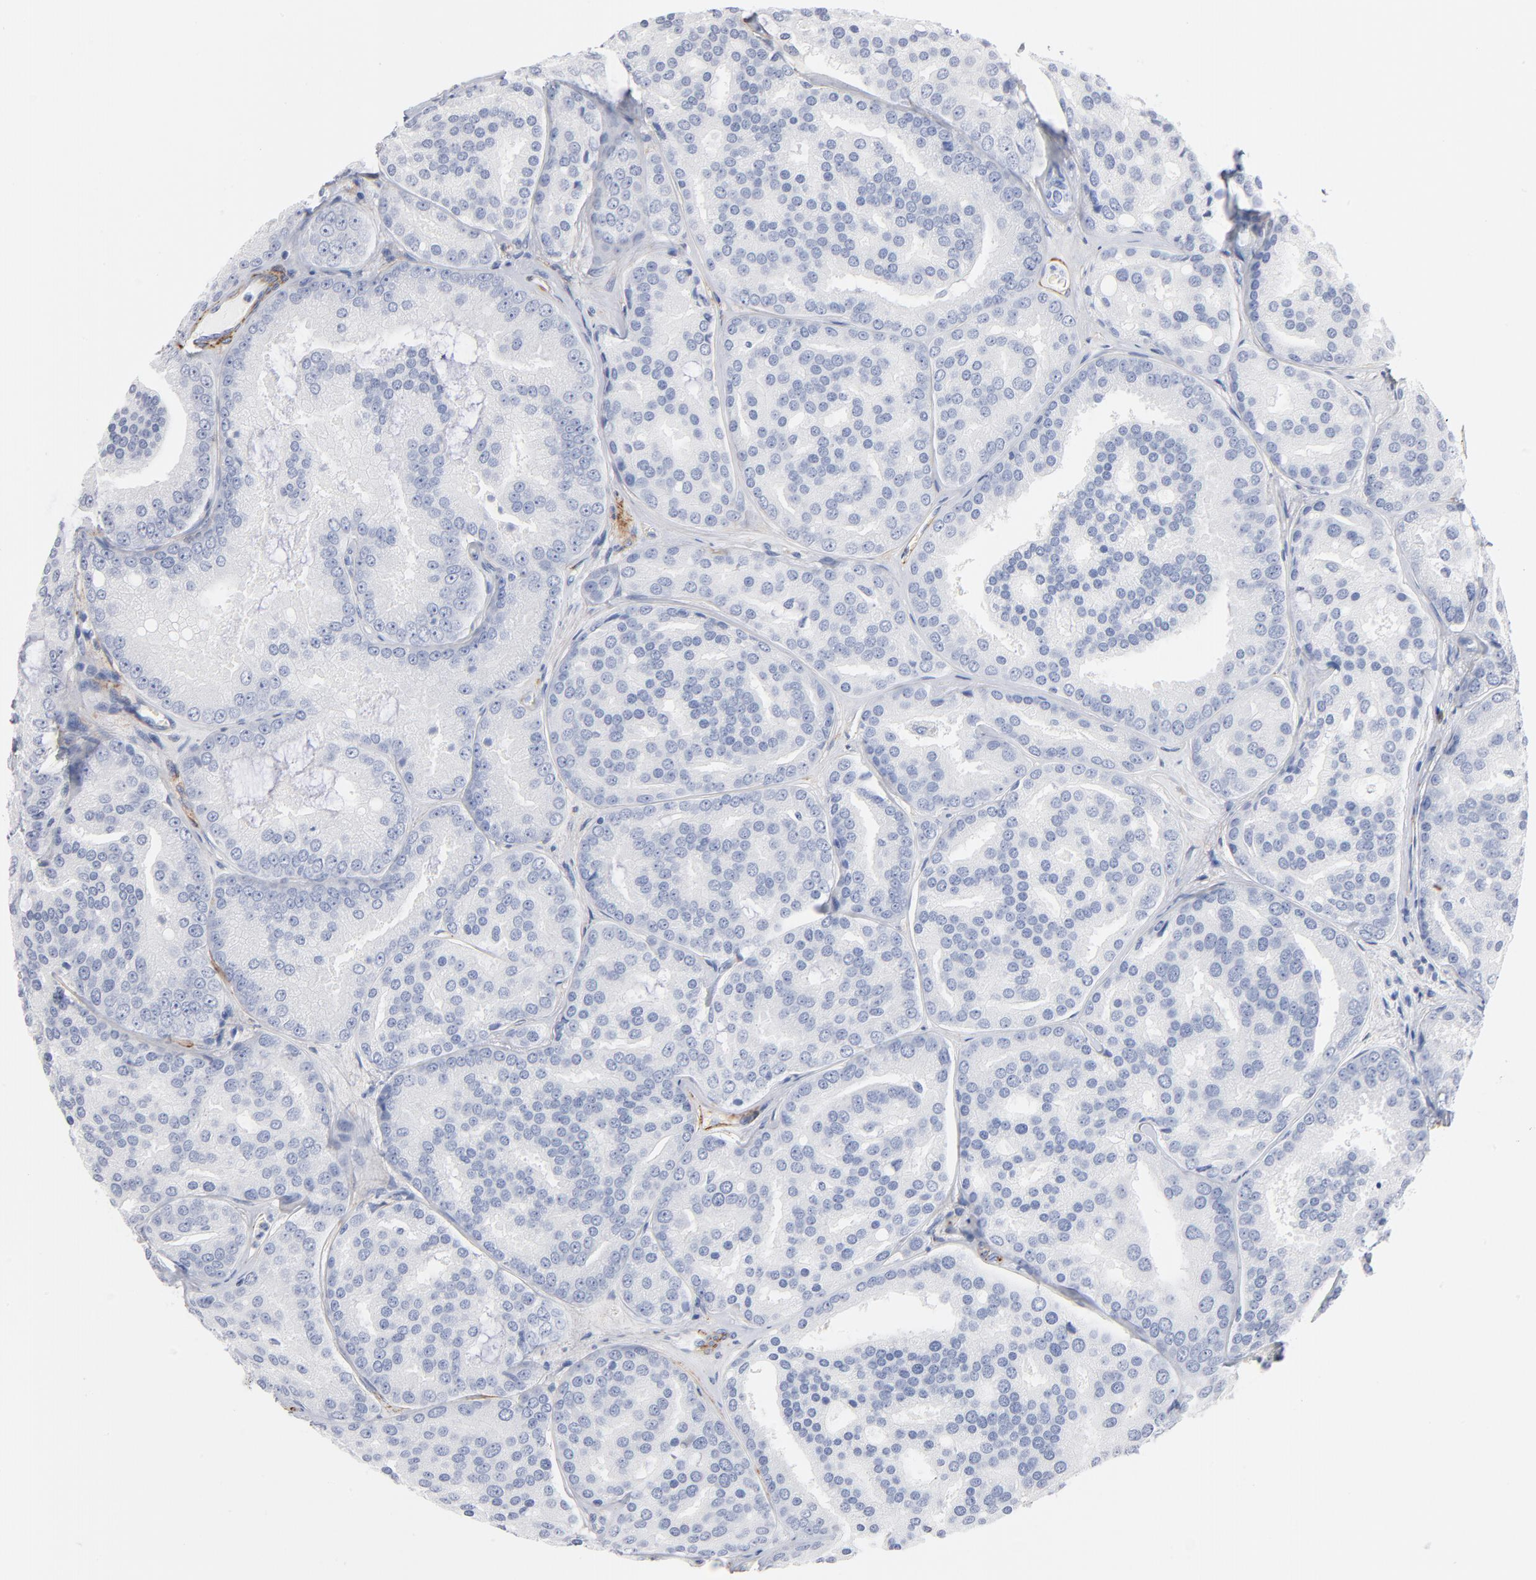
{"staining": {"intensity": "negative", "quantity": "none", "location": "none"}, "tissue": "prostate cancer", "cell_type": "Tumor cells", "image_type": "cancer", "snomed": [{"axis": "morphology", "description": "Adenocarcinoma, High grade"}, {"axis": "topography", "description": "Prostate"}], "caption": "This is an IHC micrograph of prostate cancer. There is no expression in tumor cells.", "gene": "AGTR1", "patient": {"sex": "male", "age": 64}}